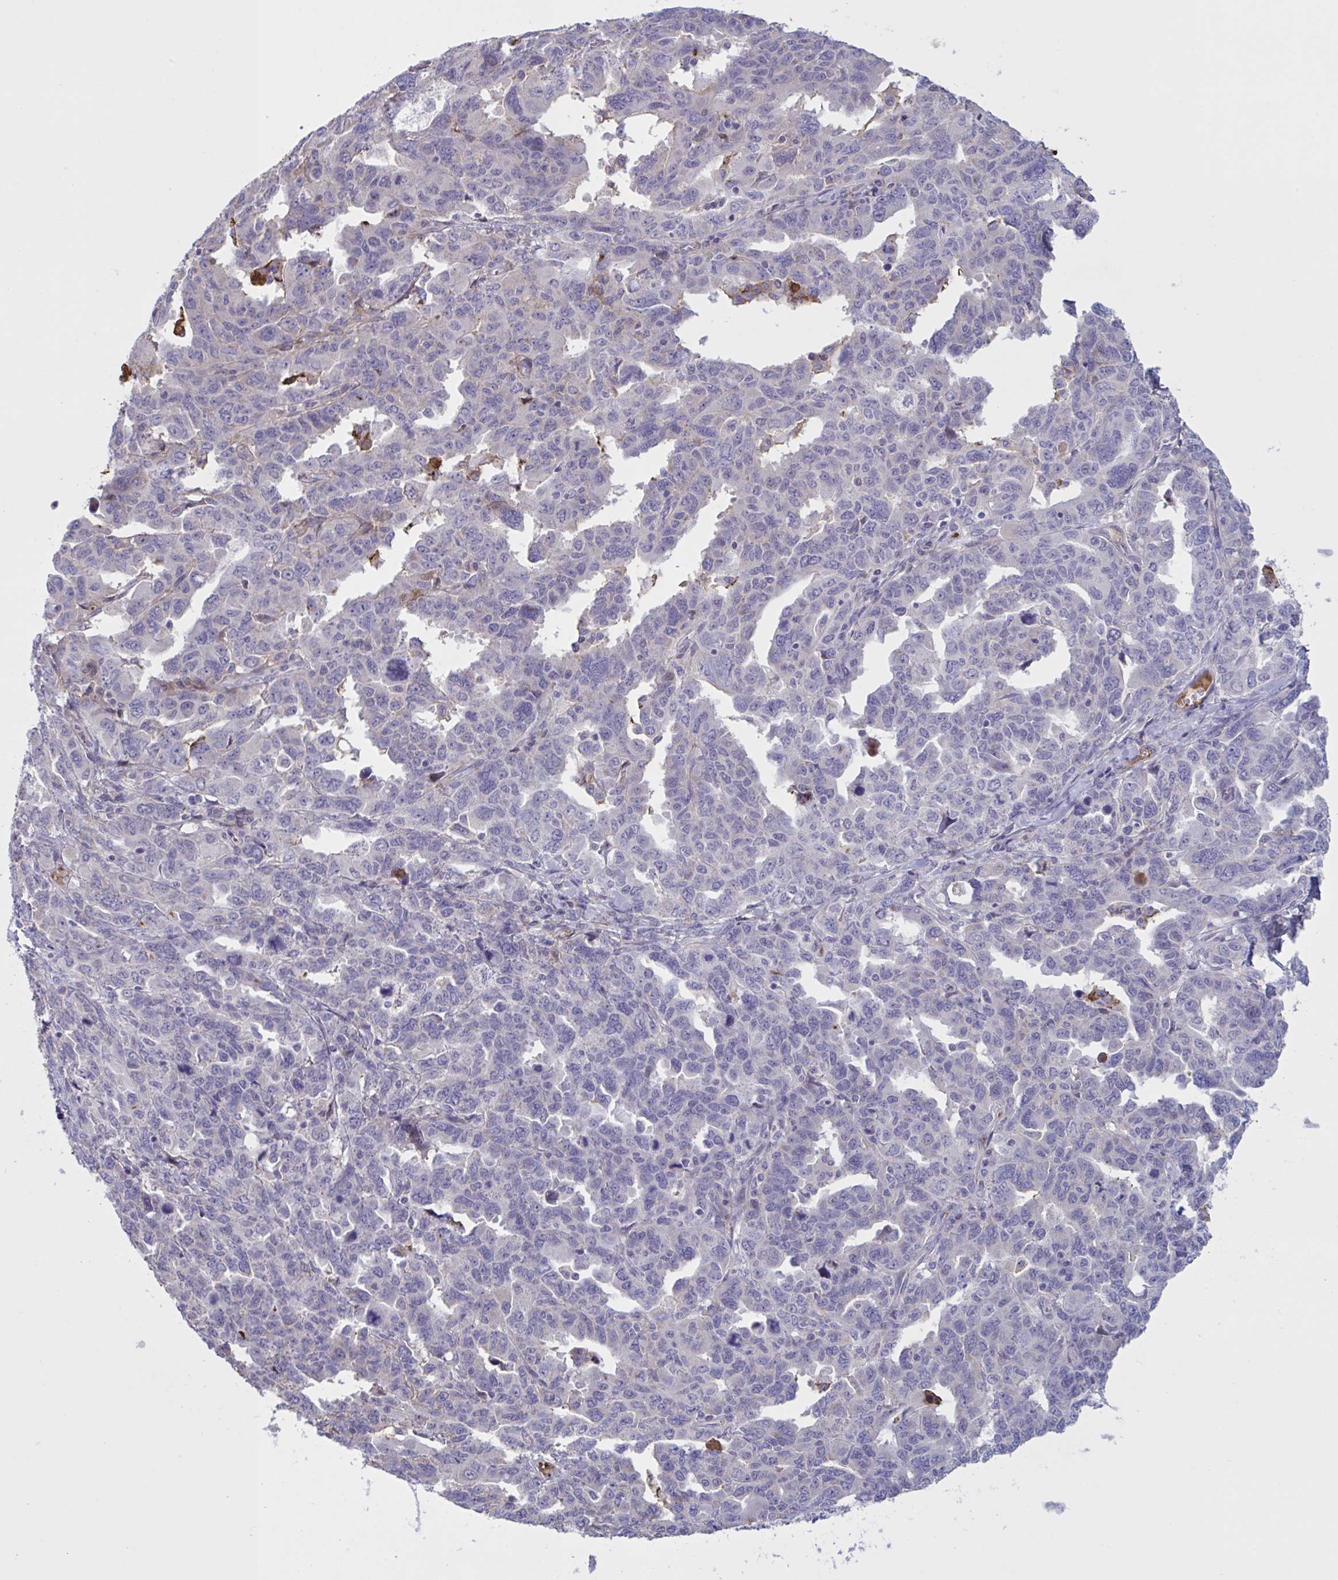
{"staining": {"intensity": "negative", "quantity": "none", "location": "none"}, "tissue": "ovarian cancer", "cell_type": "Tumor cells", "image_type": "cancer", "snomed": [{"axis": "morphology", "description": "Adenocarcinoma, NOS"}, {"axis": "morphology", "description": "Carcinoma, endometroid"}, {"axis": "topography", "description": "Ovary"}], "caption": "Immunohistochemical staining of endometroid carcinoma (ovarian) reveals no significant staining in tumor cells.", "gene": "IL1R1", "patient": {"sex": "female", "age": 72}}